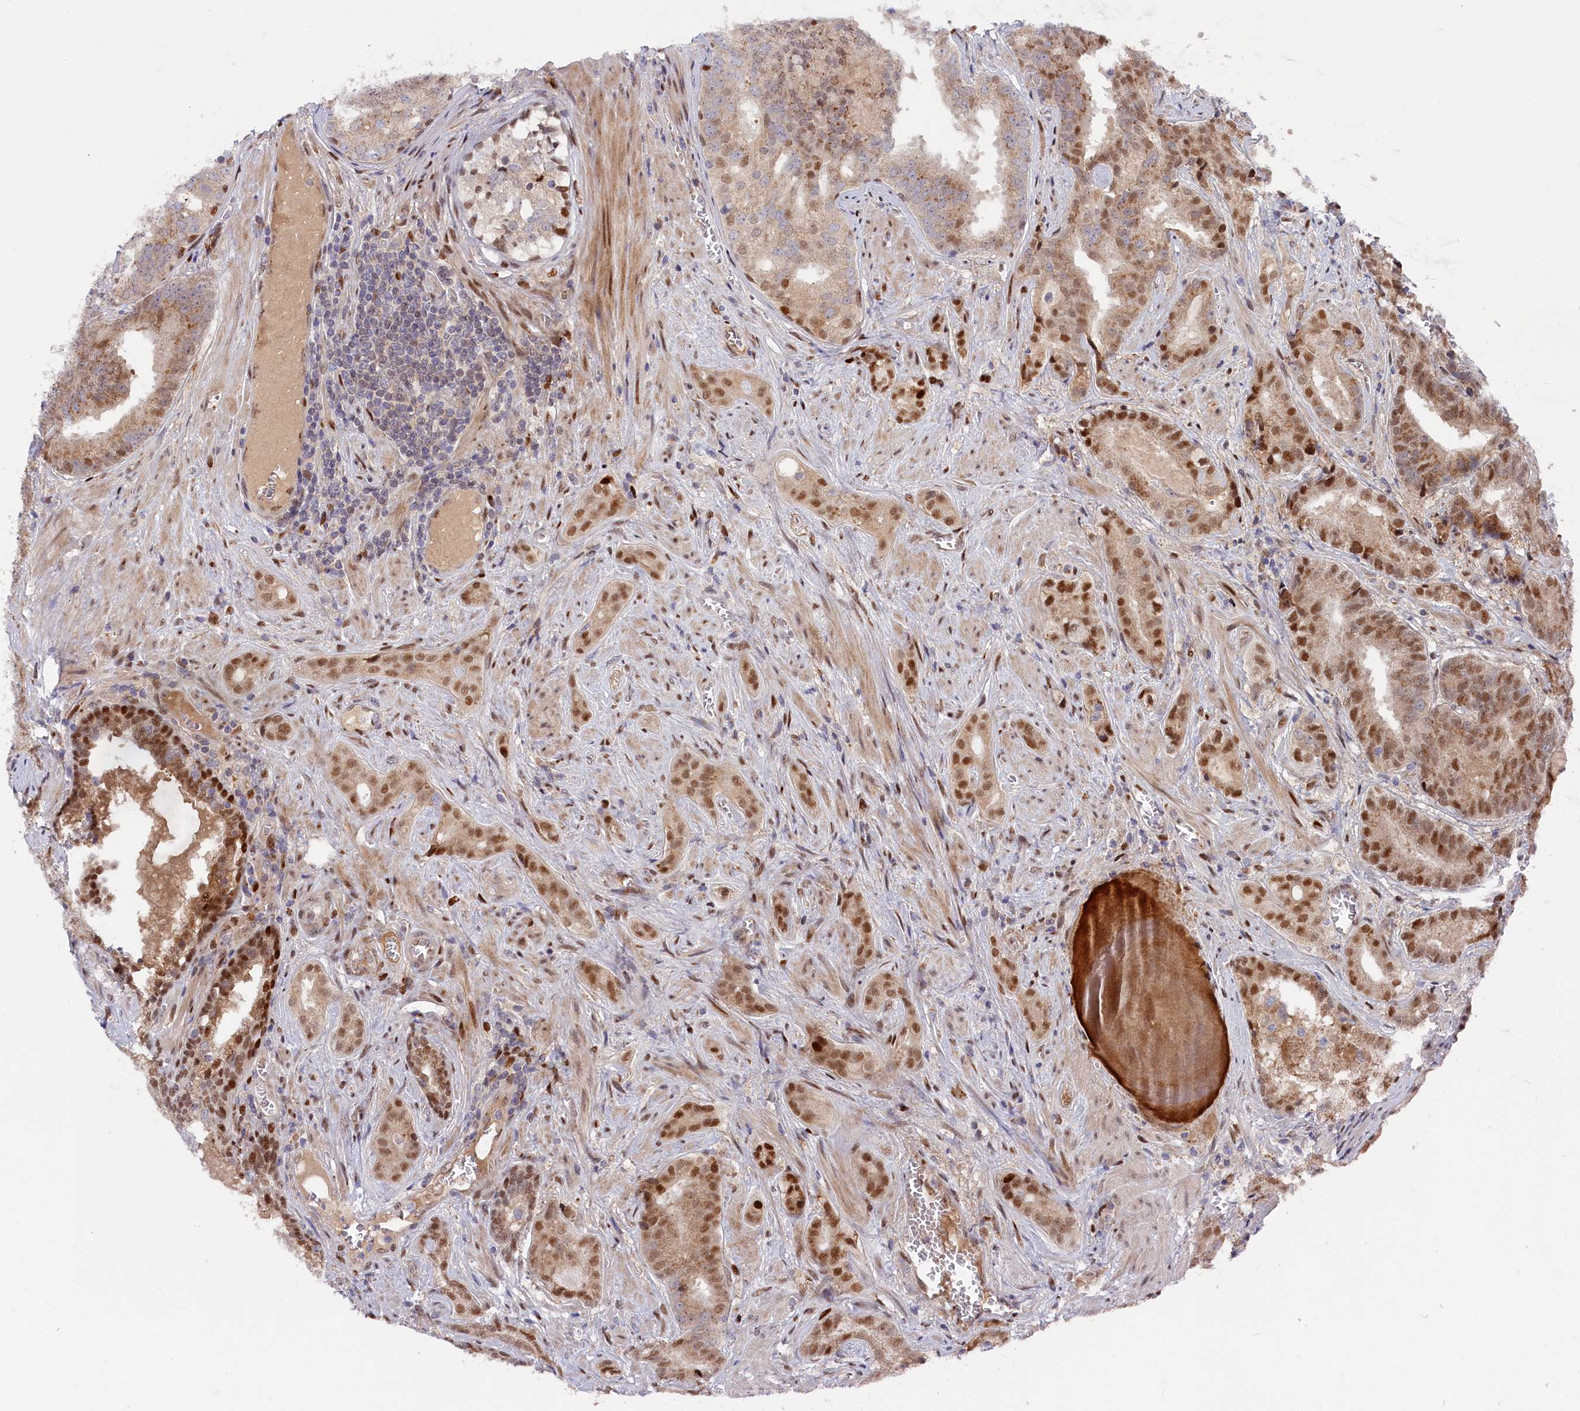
{"staining": {"intensity": "moderate", "quantity": ">75%", "location": "cytoplasmic/membranous,nuclear"}, "tissue": "prostate cancer", "cell_type": "Tumor cells", "image_type": "cancer", "snomed": [{"axis": "morphology", "description": "Adenocarcinoma, High grade"}, {"axis": "topography", "description": "Prostate"}], "caption": "A micrograph of human prostate adenocarcinoma (high-grade) stained for a protein displays moderate cytoplasmic/membranous and nuclear brown staining in tumor cells. The protein of interest is shown in brown color, while the nuclei are stained blue.", "gene": "CHST12", "patient": {"sex": "male", "age": 55}}